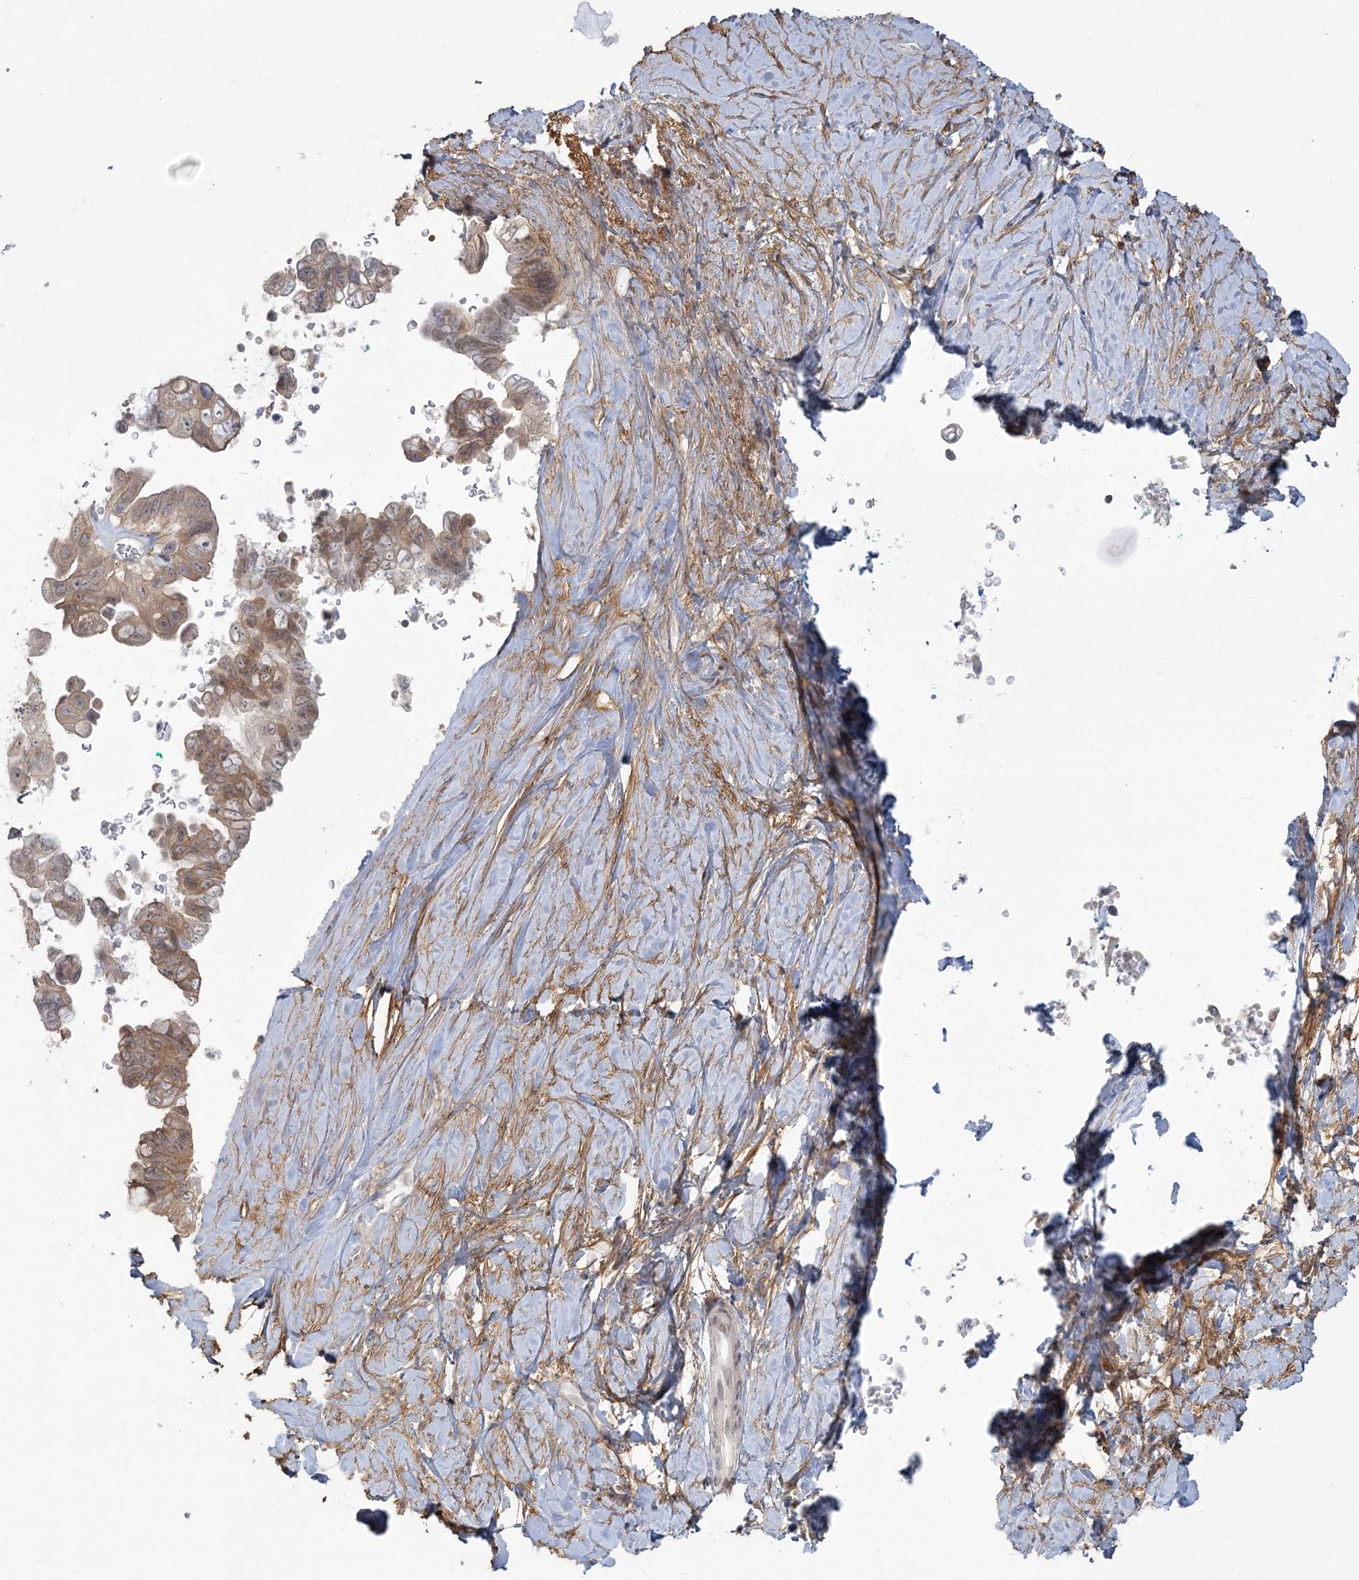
{"staining": {"intensity": "moderate", "quantity": ">75%", "location": "cytoplasmic/membranous"}, "tissue": "pancreatic cancer", "cell_type": "Tumor cells", "image_type": "cancer", "snomed": [{"axis": "morphology", "description": "Adenocarcinoma, NOS"}, {"axis": "topography", "description": "Pancreas"}], "caption": "IHC image of human pancreatic adenocarcinoma stained for a protein (brown), which displays medium levels of moderate cytoplasmic/membranous expression in about >75% of tumor cells.", "gene": "ANKS1A", "patient": {"sex": "female", "age": 72}}